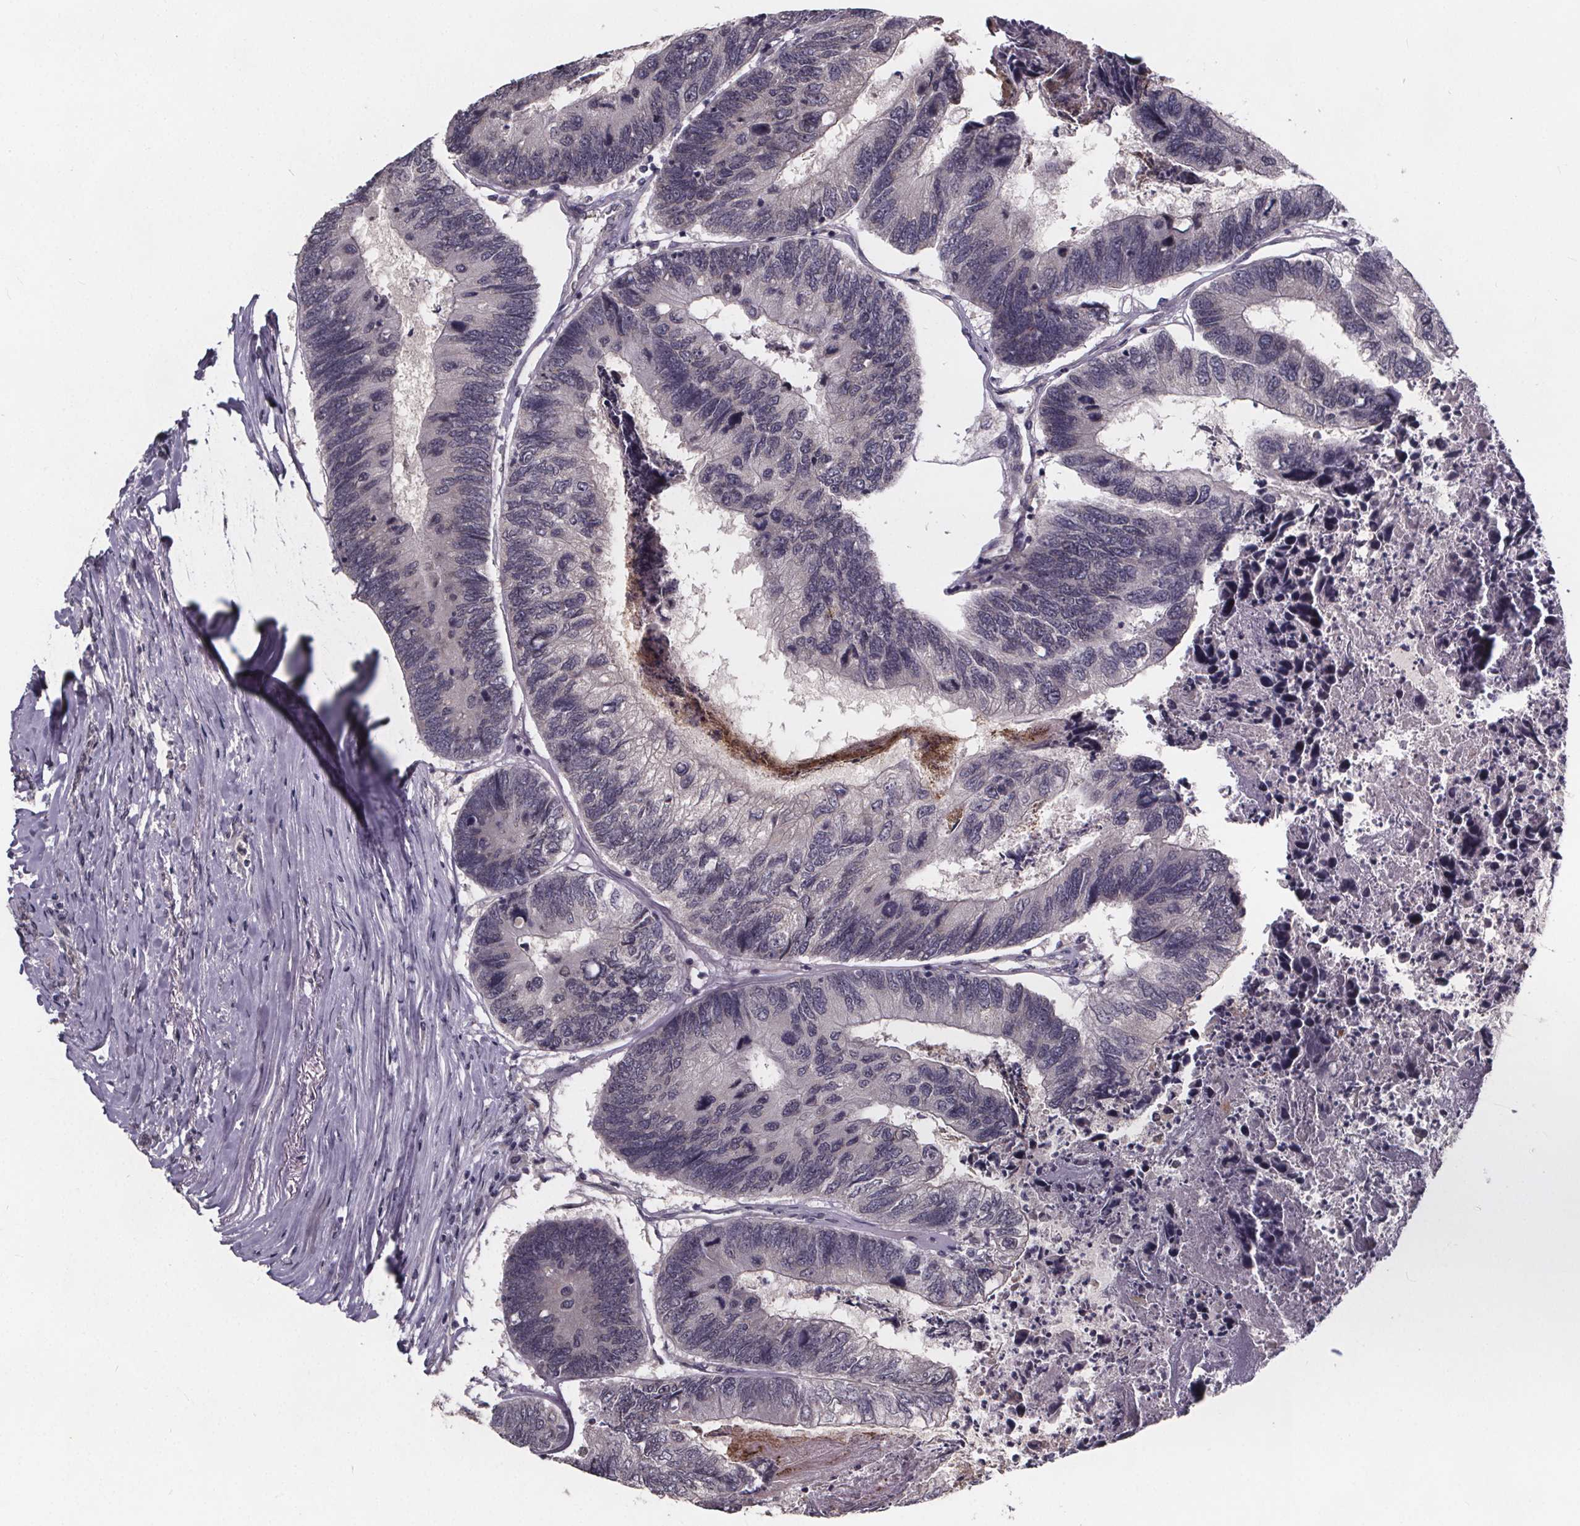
{"staining": {"intensity": "negative", "quantity": "none", "location": "none"}, "tissue": "colorectal cancer", "cell_type": "Tumor cells", "image_type": "cancer", "snomed": [{"axis": "morphology", "description": "Adenocarcinoma, NOS"}, {"axis": "topography", "description": "Colon"}], "caption": "DAB immunohistochemical staining of colorectal cancer (adenocarcinoma) demonstrates no significant expression in tumor cells.", "gene": "FAM181B", "patient": {"sex": "female", "age": 67}}